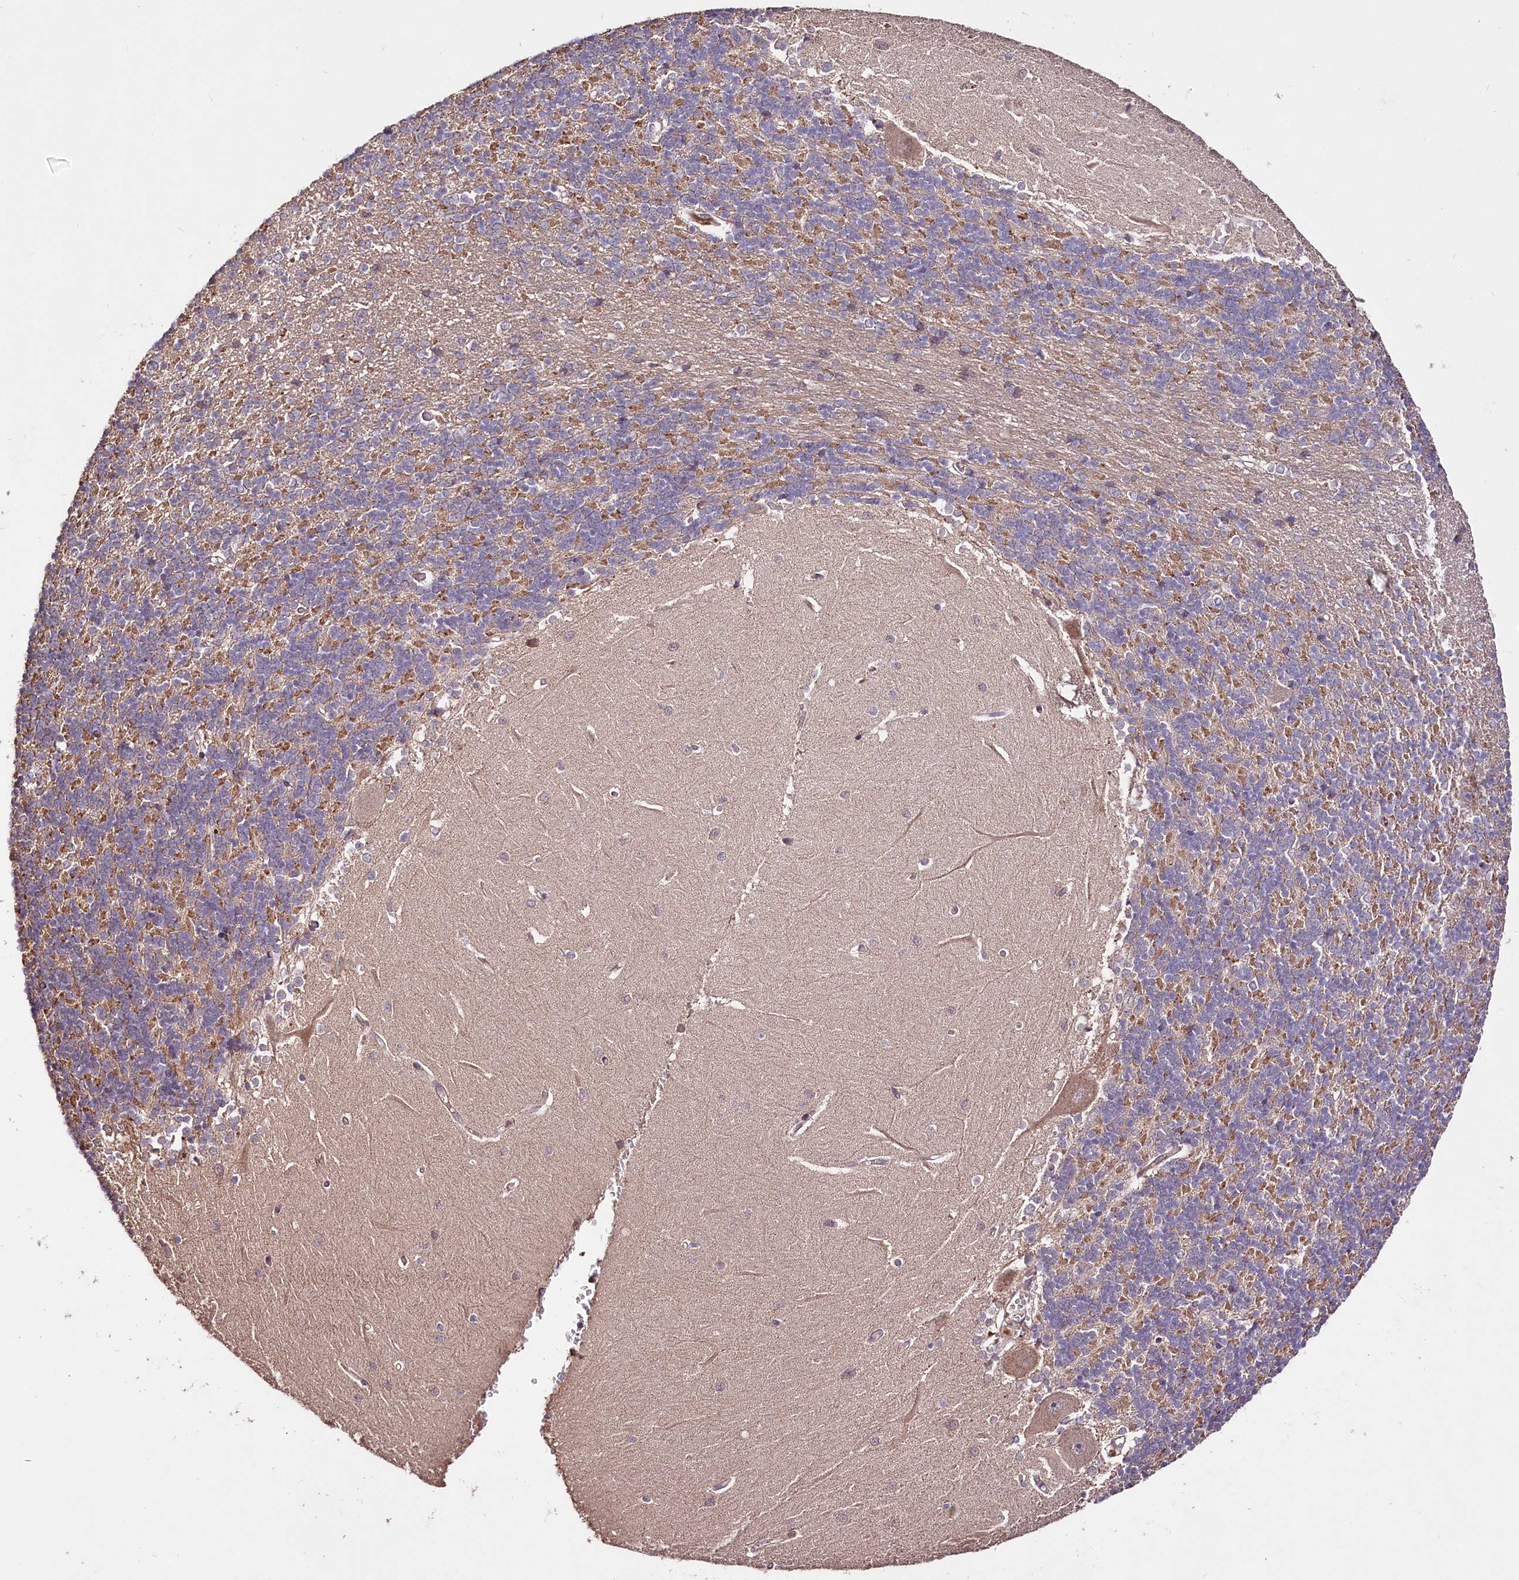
{"staining": {"intensity": "moderate", "quantity": "25%-75%", "location": "cytoplasmic/membranous"}, "tissue": "cerebellum", "cell_type": "Cells in granular layer", "image_type": "normal", "snomed": [{"axis": "morphology", "description": "Normal tissue, NOS"}, {"axis": "topography", "description": "Cerebellum"}], "caption": "Immunohistochemical staining of unremarkable human cerebellum reveals medium levels of moderate cytoplasmic/membranous staining in approximately 25%-75% of cells in granular layer.", "gene": "TNPO3", "patient": {"sex": "male", "age": 37}}